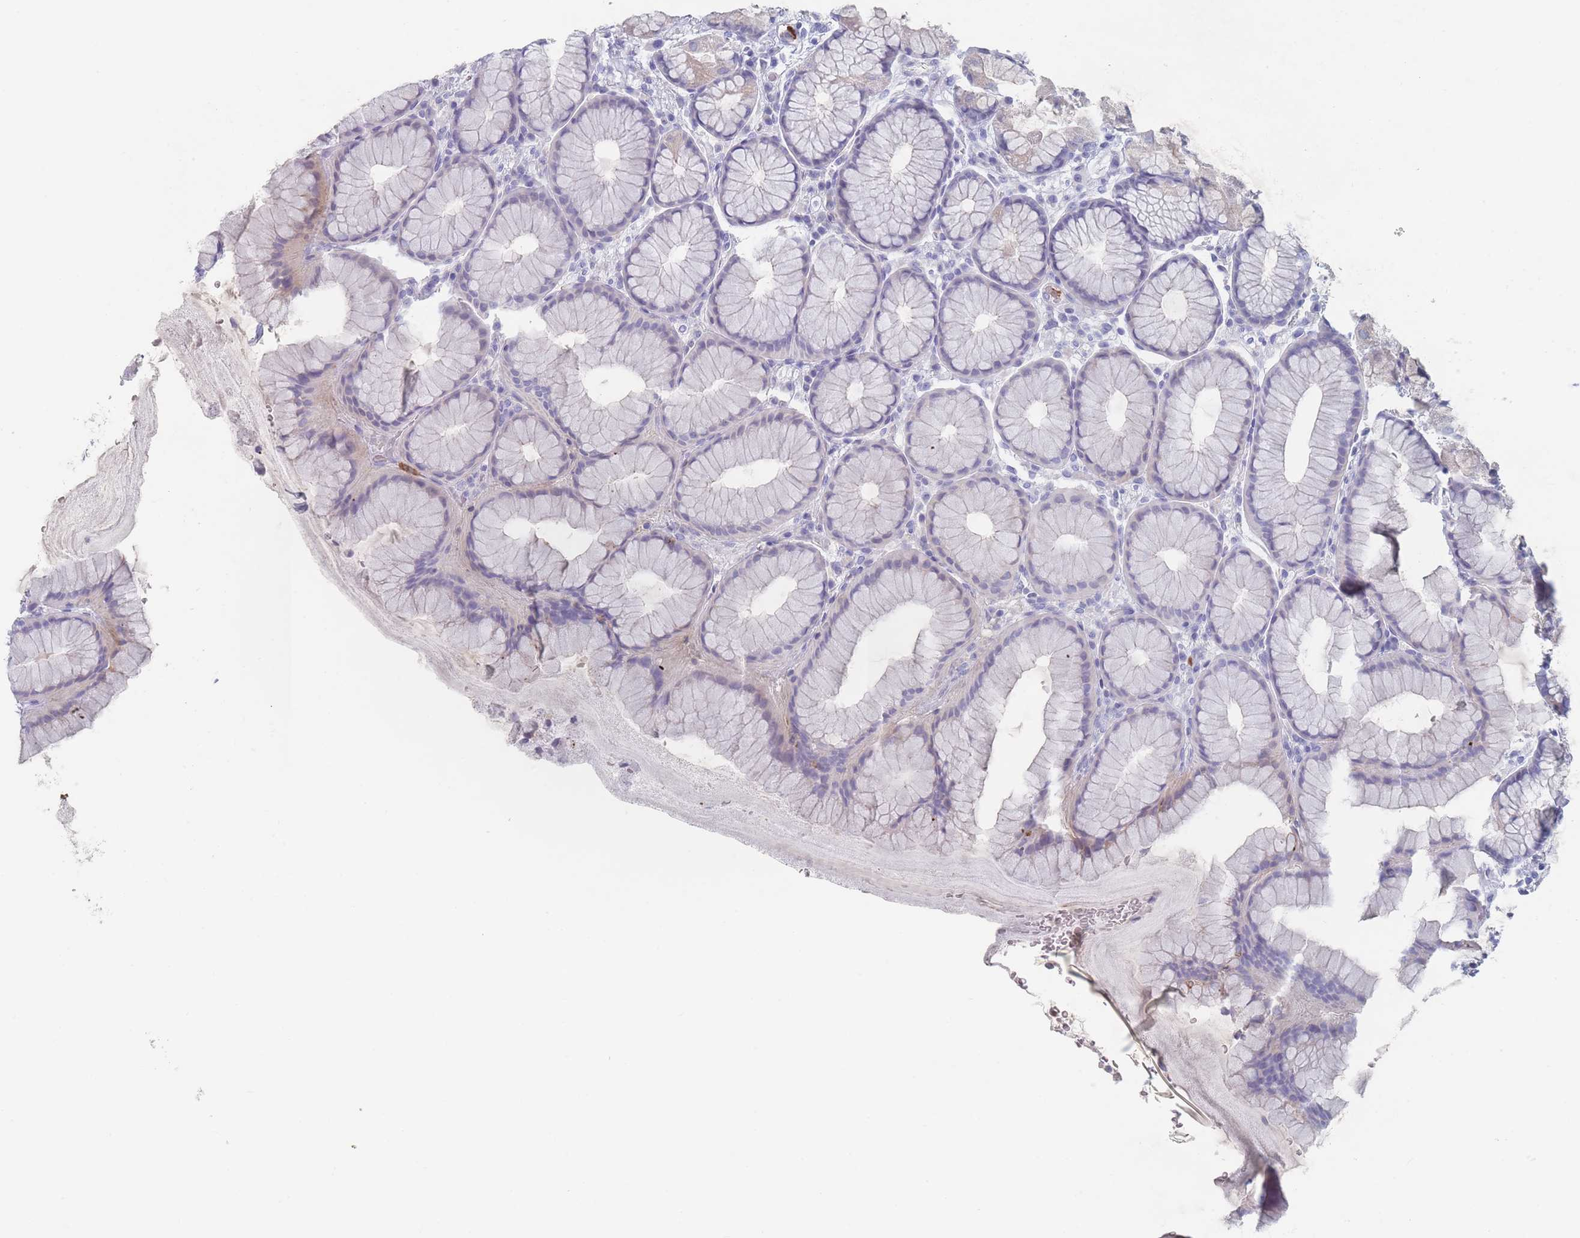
{"staining": {"intensity": "negative", "quantity": "none", "location": "none"}, "tissue": "stomach", "cell_type": "Glandular cells", "image_type": "normal", "snomed": [{"axis": "morphology", "description": "Normal tissue, NOS"}, {"axis": "topography", "description": "Stomach"}], "caption": "Immunohistochemical staining of benign stomach shows no significant expression in glandular cells. The staining was performed using DAB to visualize the protein expression in brown, while the nuclei were stained in blue with hematoxylin (Magnification: 20x).", "gene": "ATP1A3", "patient": {"sex": "male", "age": 57}}